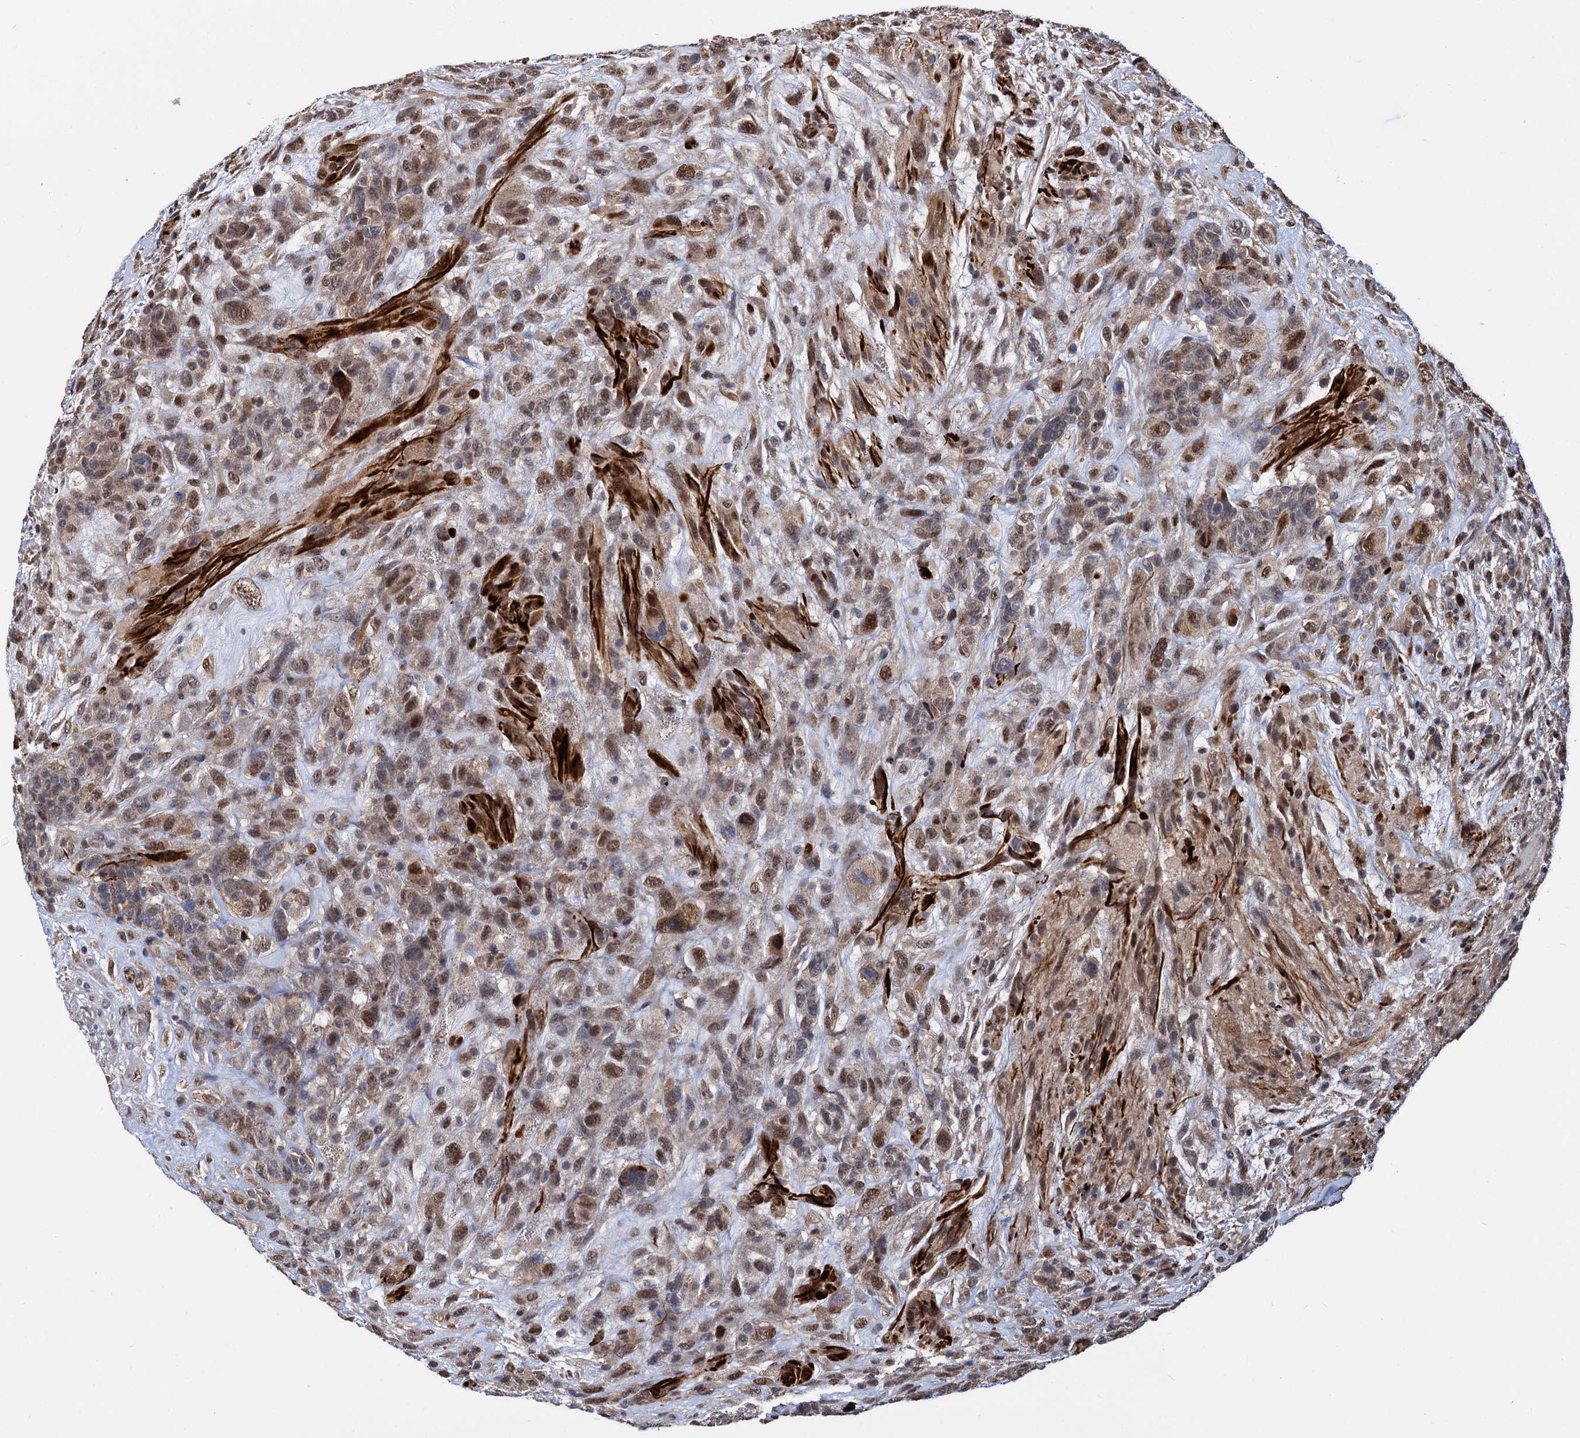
{"staining": {"intensity": "moderate", "quantity": "25%-75%", "location": "cytoplasmic/membranous,nuclear"}, "tissue": "glioma", "cell_type": "Tumor cells", "image_type": "cancer", "snomed": [{"axis": "morphology", "description": "Glioma, malignant, High grade"}, {"axis": "topography", "description": "Brain"}], "caption": "The histopathology image shows a brown stain indicating the presence of a protein in the cytoplasmic/membranous and nuclear of tumor cells in malignant glioma (high-grade). Nuclei are stained in blue.", "gene": "PSMD4", "patient": {"sex": "male", "age": 61}}